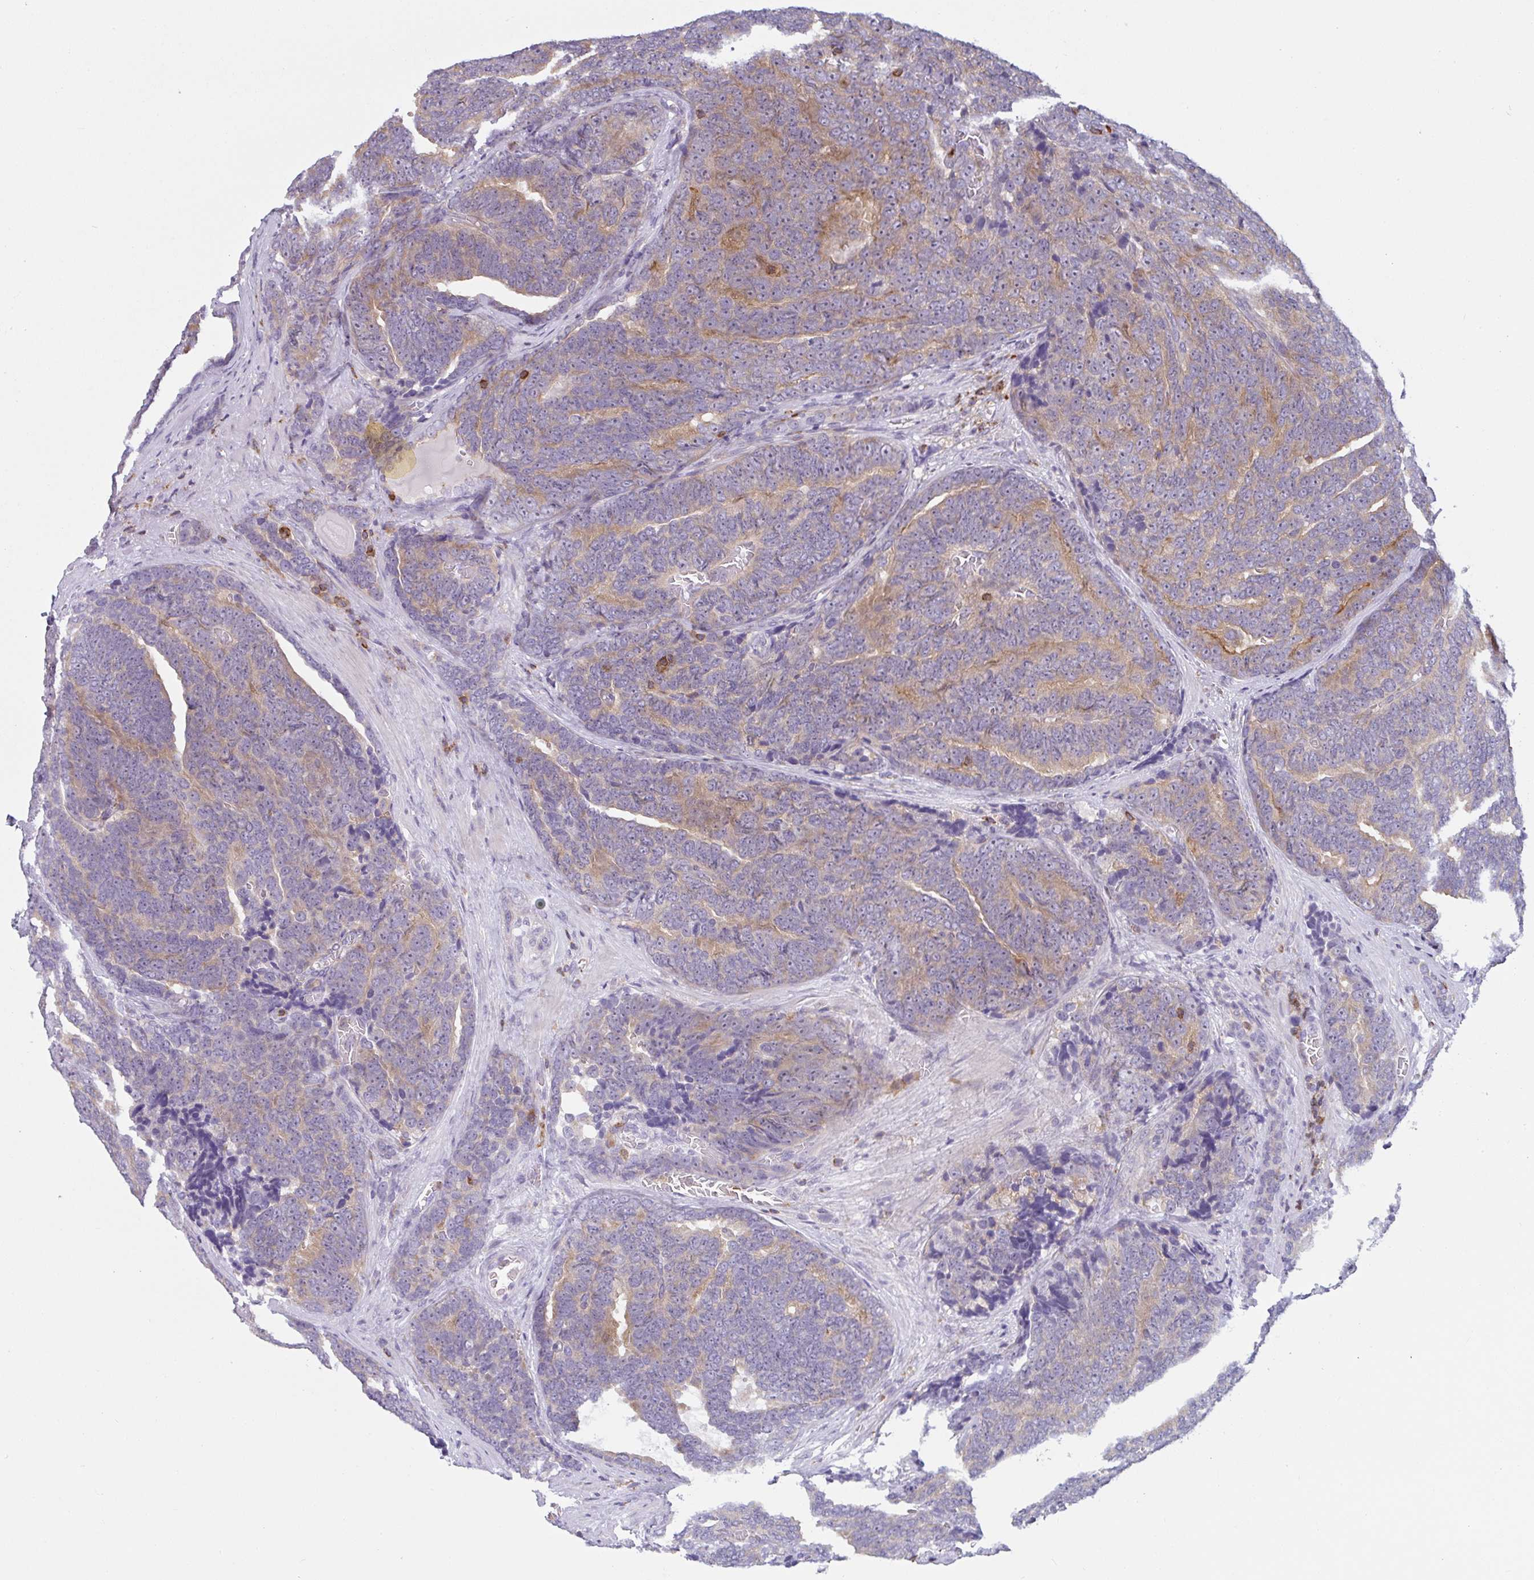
{"staining": {"intensity": "moderate", "quantity": "25%-75%", "location": "cytoplasmic/membranous"}, "tissue": "prostate cancer", "cell_type": "Tumor cells", "image_type": "cancer", "snomed": [{"axis": "morphology", "description": "Adenocarcinoma, Low grade"}, {"axis": "topography", "description": "Prostate"}], "caption": "The histopathology image demonstrates staining of prostate cancer (low-grade adenocarcinoma), revealing moderate cytoplasmic/membranous protein staining (brown color) within tumor cells. Nuclei are stained in blue.", "gene": "CD80", "patient": {"sex": "male", "age": 62}}